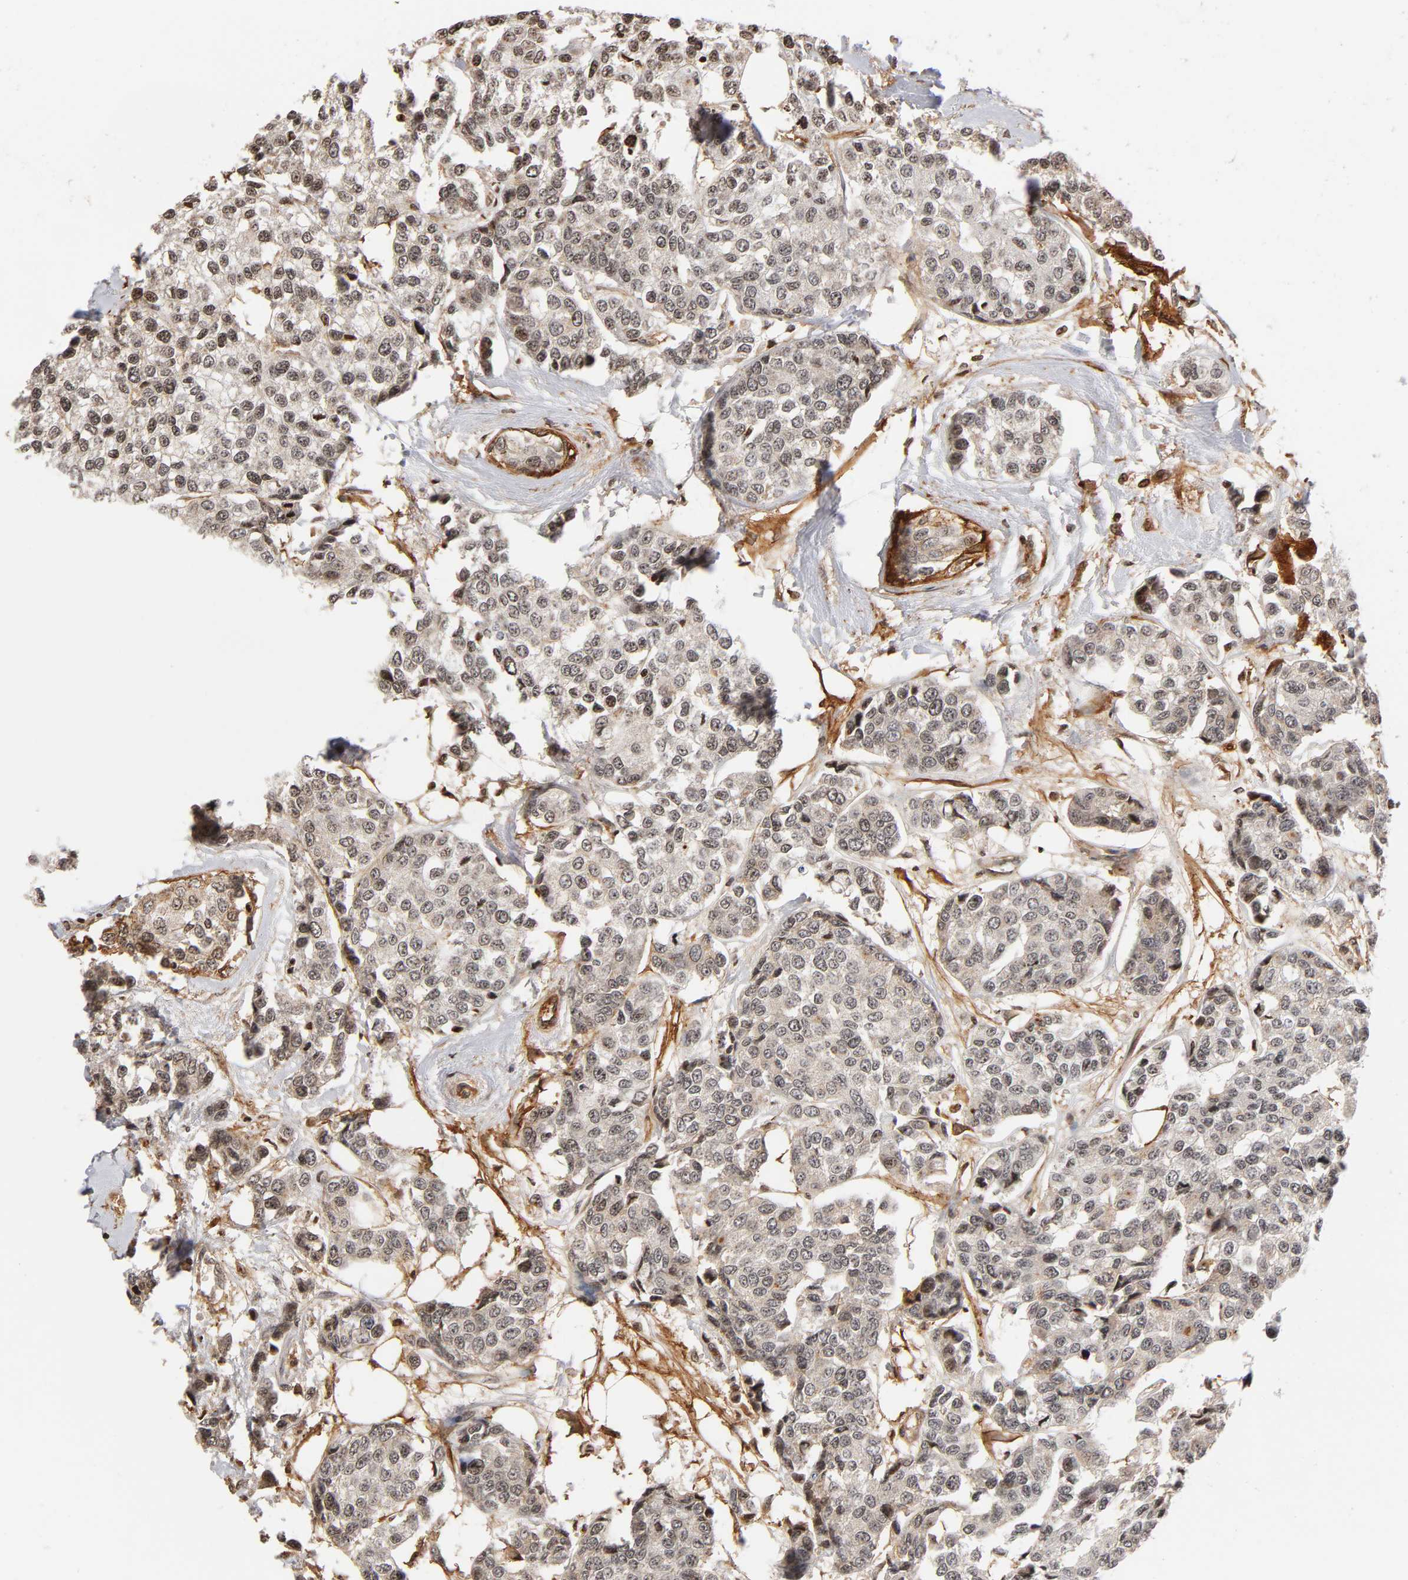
{"staining": {"intensity": "negative", "quantity": "none", "location": "none"}, "tissue": "breast cancer", "cell_type": "Tumor cells", "image_type": "cancer", "snomed": [{"axis": "morphology", "description": "Duct carcinoma"}, {"axis": "topography", "description": "Breast"}], "caption": "Breast cancer (infiltrating ductal carcinoma) stained for a protein using immunohistochemistry reveals no staining tumor cells.", "gene": "ITGAV", "patient": {"sex": "female", "age": 51}}